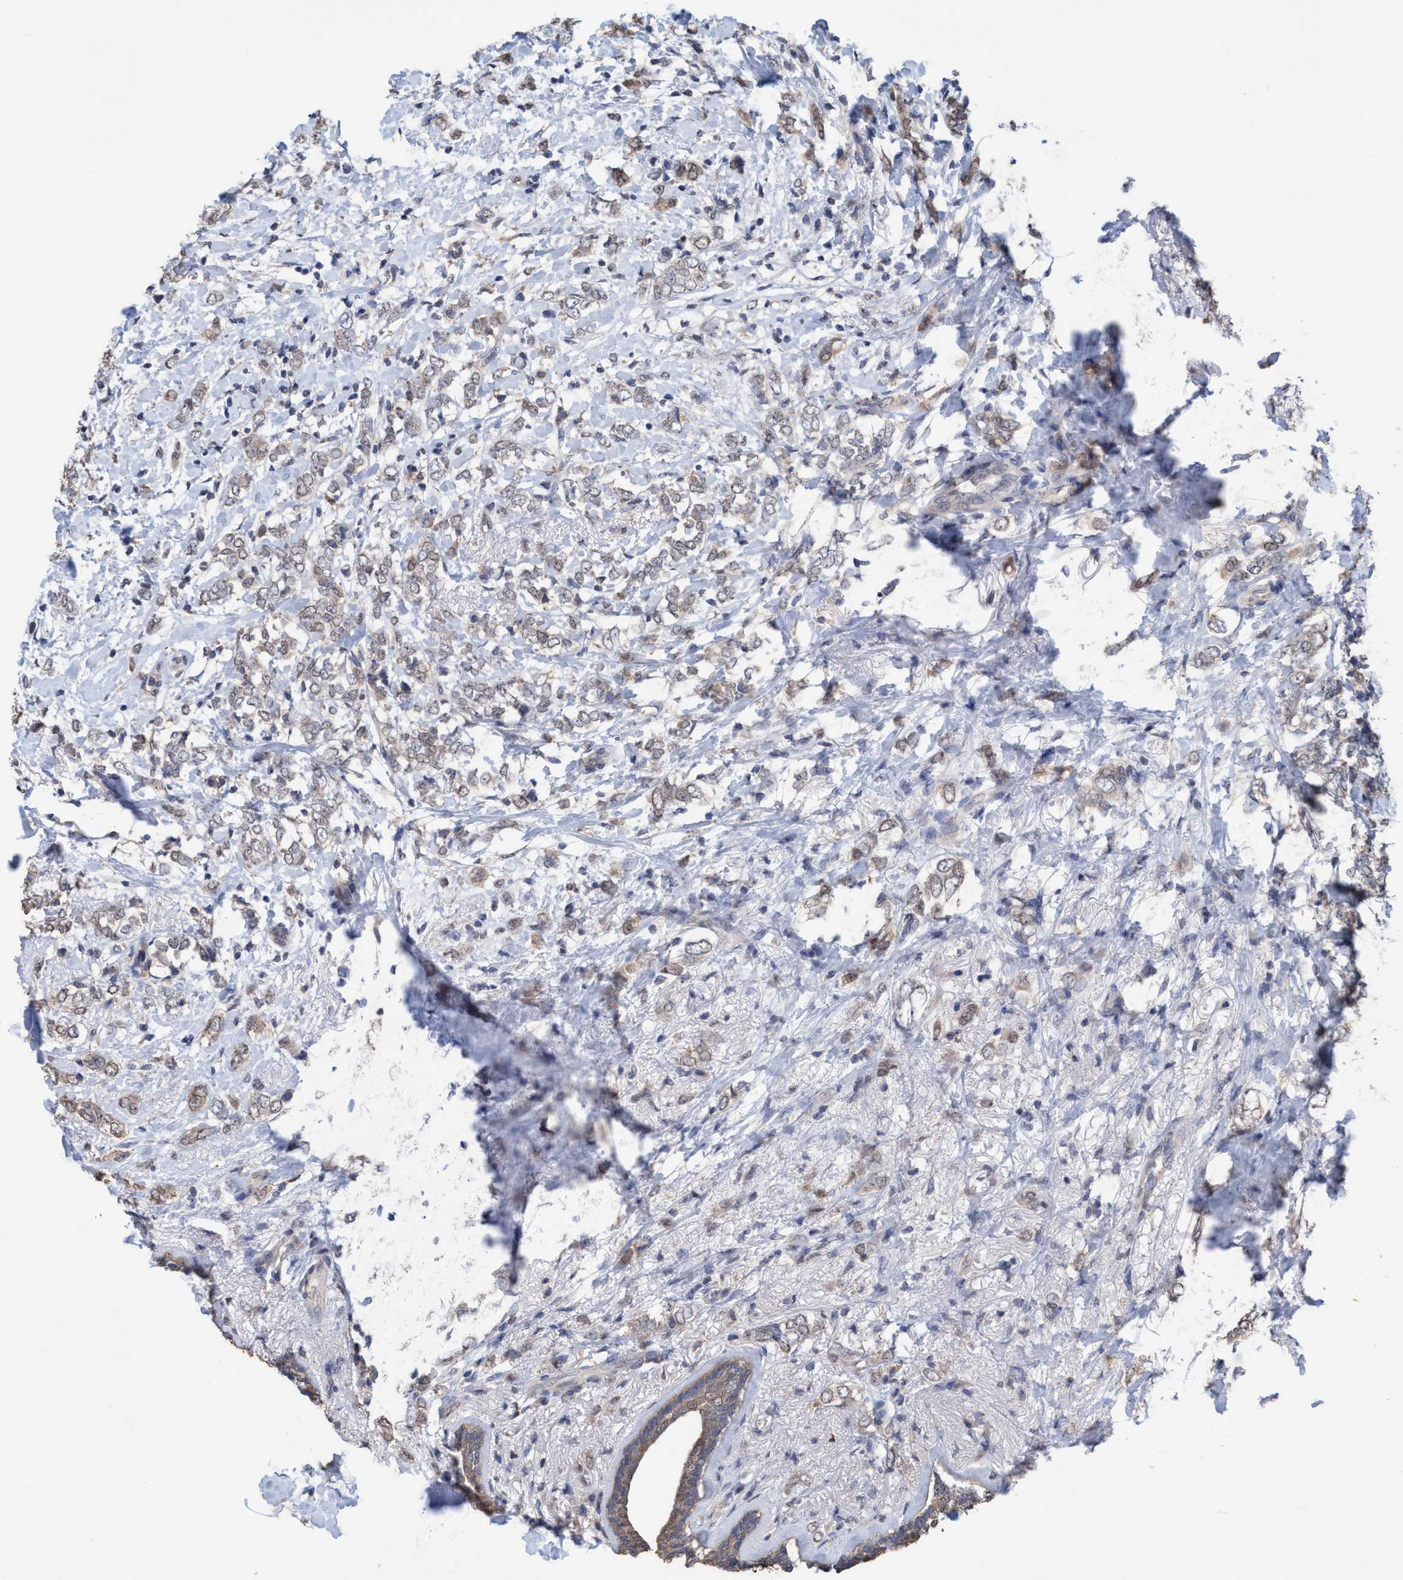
{"staining": {"intensity": "weak", "quantity": "<25%", "location": "cytoplasmic/membranous"}, "tissue": "breast cancer", "cell_type": "Tumor cells", "image_type": "cancer", "snomed": [{"axis": "morphology", "description": "Normal tissue, NOS"}, {"axis": "morphology", "description": "Lobular carcinoma"}, {"axis": "topography", "description": "Breast"}], "caption": "An image of human breast cancer (lobular carcinoma) is negative for staining in tumor cells.", "gene": "GLOD4", "patient": {"sex": "female", "age": 47}}